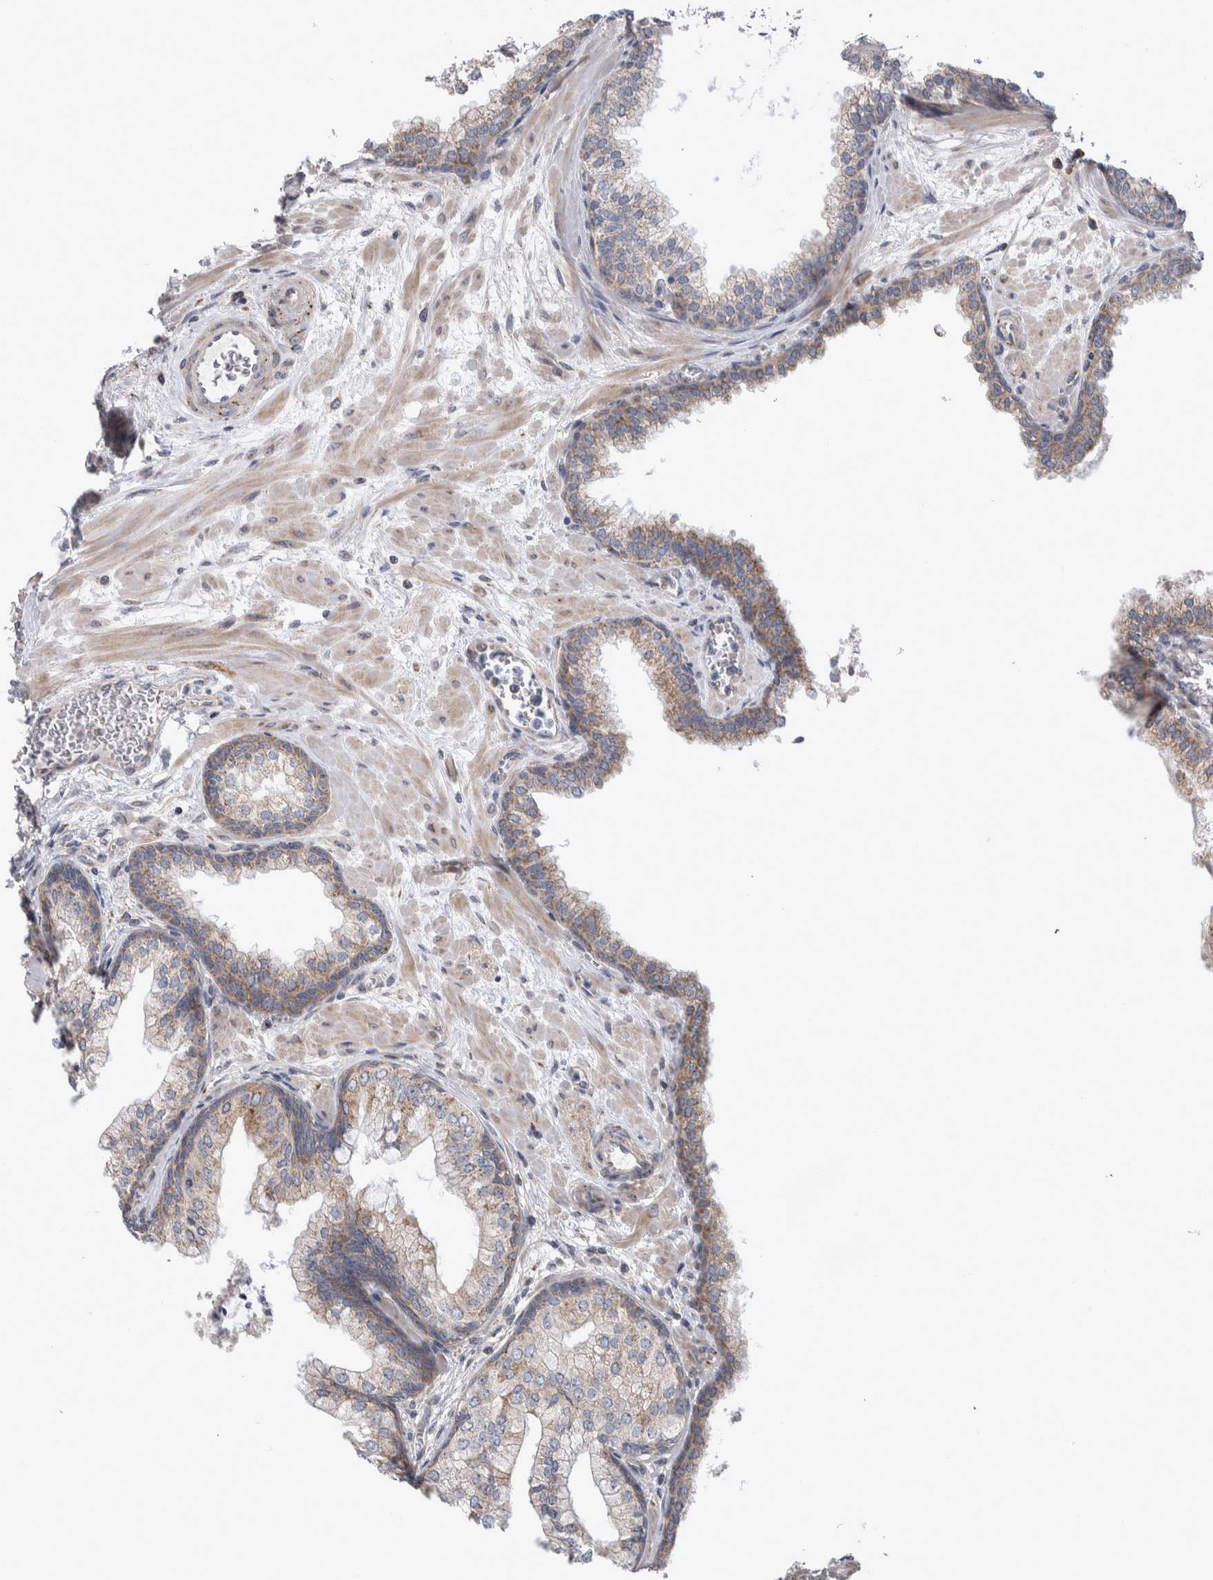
{"staining": {"intensity": "weak", "quantity": ">75%", "location": "cytoplasmic/membranous"}, "tissue": "prostate", "cell_type": "Glandular cells", "image_type": "normal", "snomed": [{"axis": "morphology", "description": "Normal tissue, NOS"}, {"axis": "morphology", "description": "Urothelial carcinoma, Low grade"}, {"axis": "topography", "description": "Urinary bladder"}, {"axis": "topography", "description": "Prostate"}], "caption": "Prostate stained for a protein (brown) demonstrates weak cytoplasmic/membranous positive staining in approximately >75% of glandular cells.", "gene": "SCO1", "patient": {"sex": "male", "age": 60}}